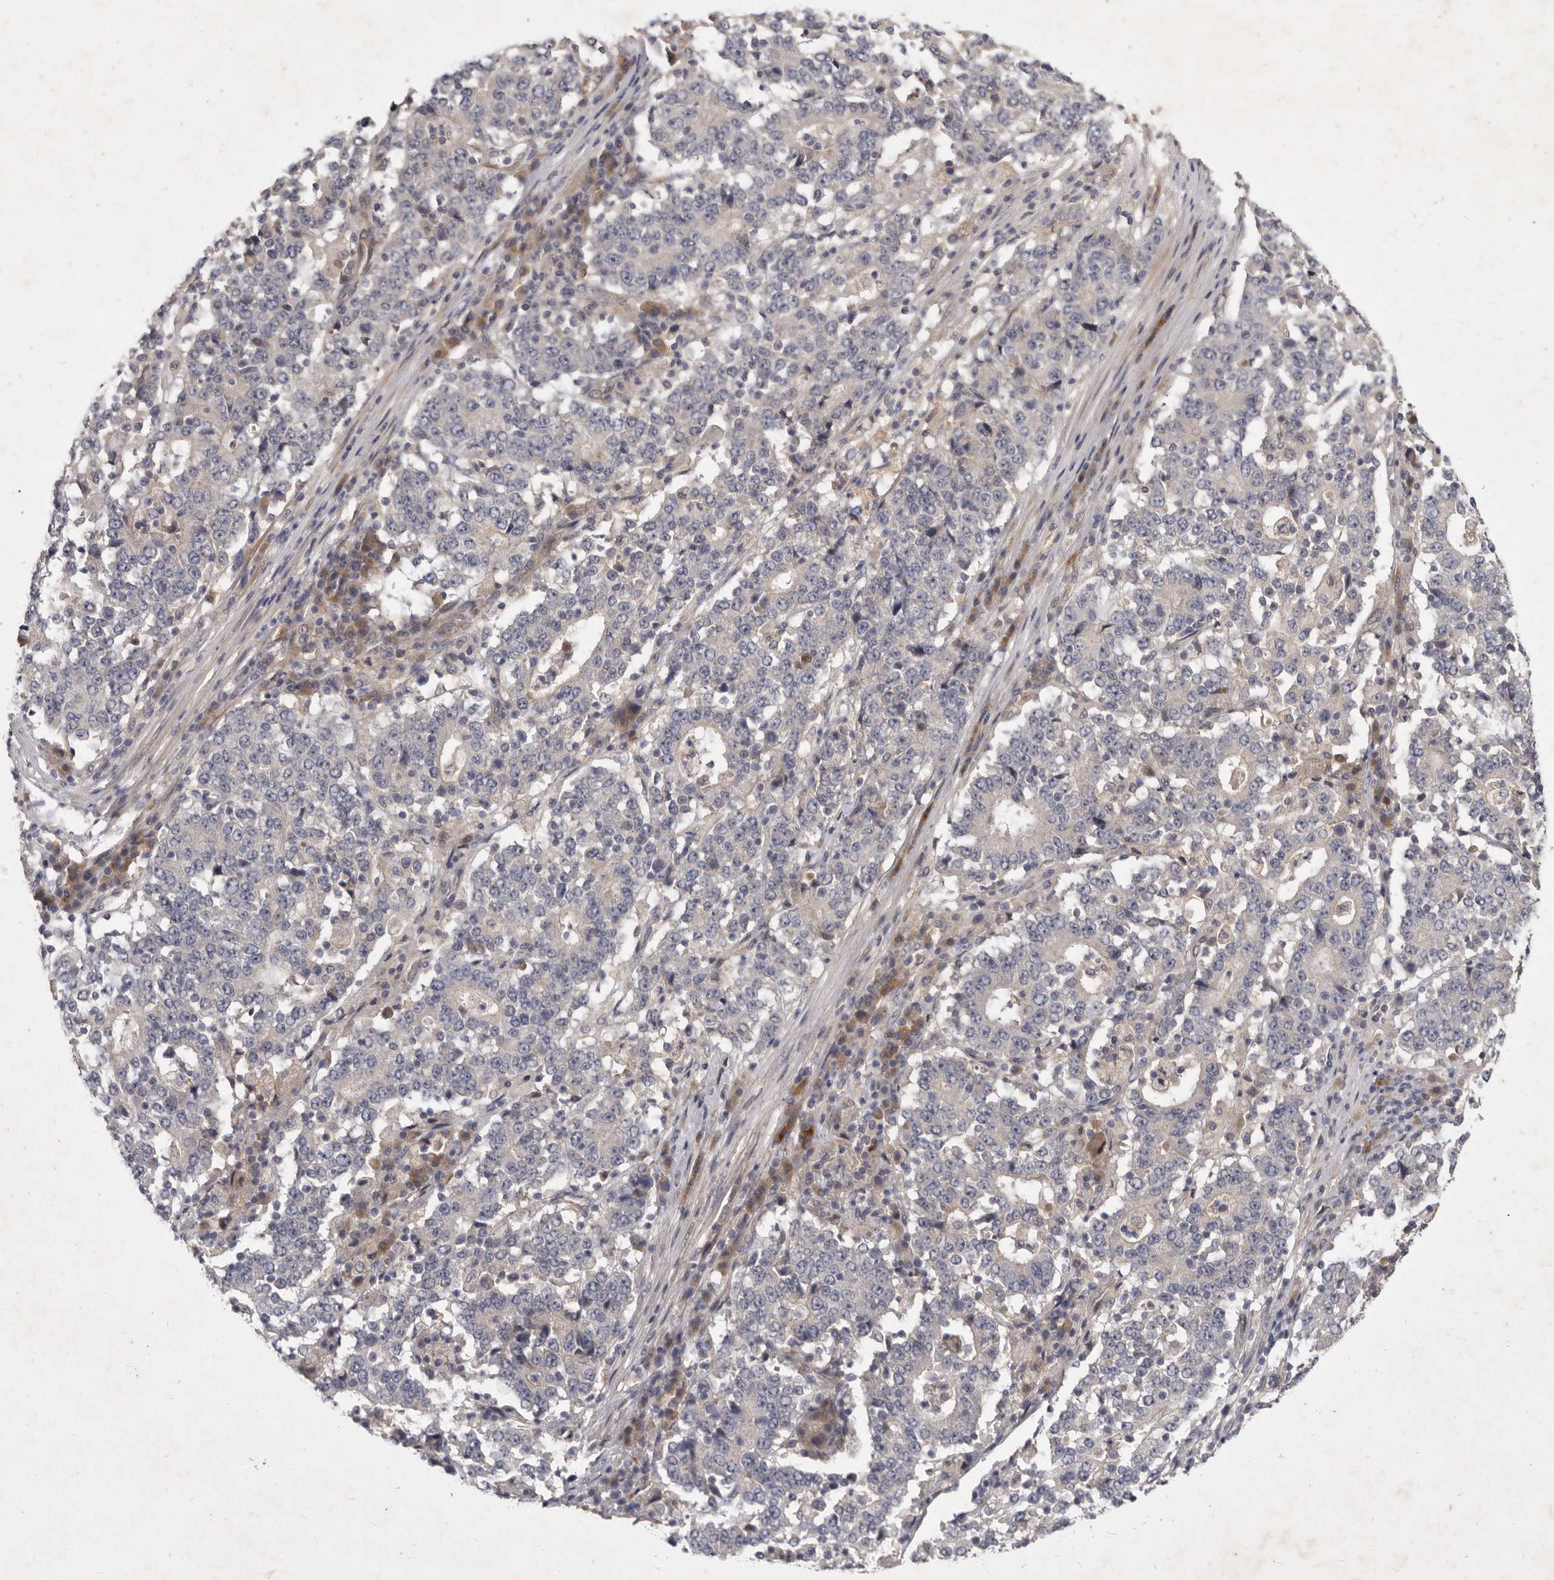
{"staining": {"intensity": "negative", "quantity": "none", "location": "none"}, "tissue": "stomach cancer", "cell_type": "Tumor cells", "image_type": "cancer", "snomed": [{"axis": "morphology", "description": "Adenocarcinoma, NOS"}, {"axis": "topography", "description": "Stomach"}], "caption": "A high-resolution image shows immunohistochemistry staining of stomach adenocarcinoma, which demonstrates no significant expression in tumor cells.", "gene": "SLC22A1", "patient": {"sex": "male", "age": 59}}